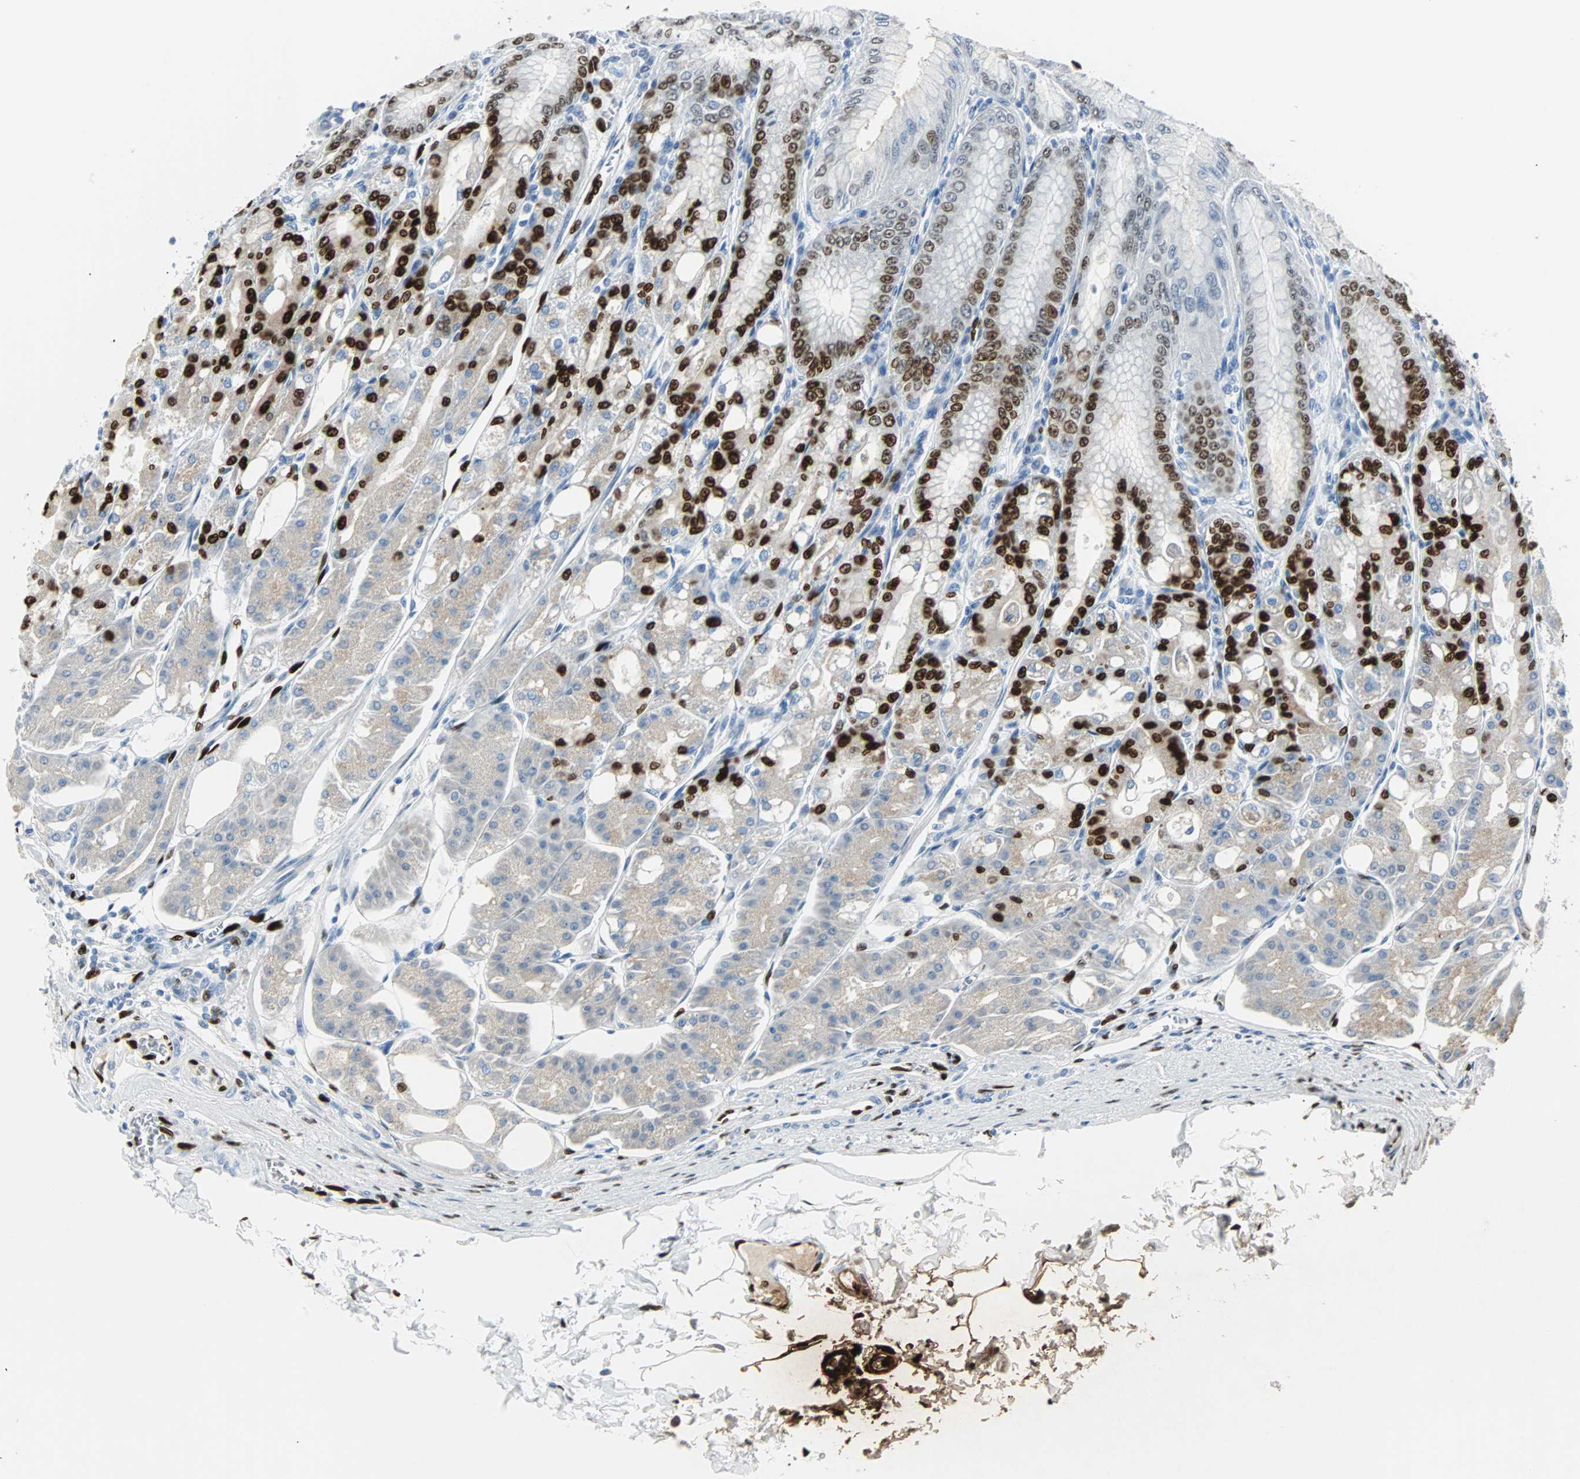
{"staining": {"intensity": "strong", "quantity": "25%-75%", "location": "nuclear"}, "tissue": "stomach", "cell_type": "Glandular cells", "image_type": "normal", "snomed": [{"axis": "morphology", "description": "Normal tissue, NOS"}, {"axis": "topography", "description": "Stomach, lower"}], "caption": "Stomach stained with a brown dye displays strong nuclear positive positivity in about 25%-75% of glandular cells.", "gene": "IL33", "patient": {"sex": "male", "age": 71}}